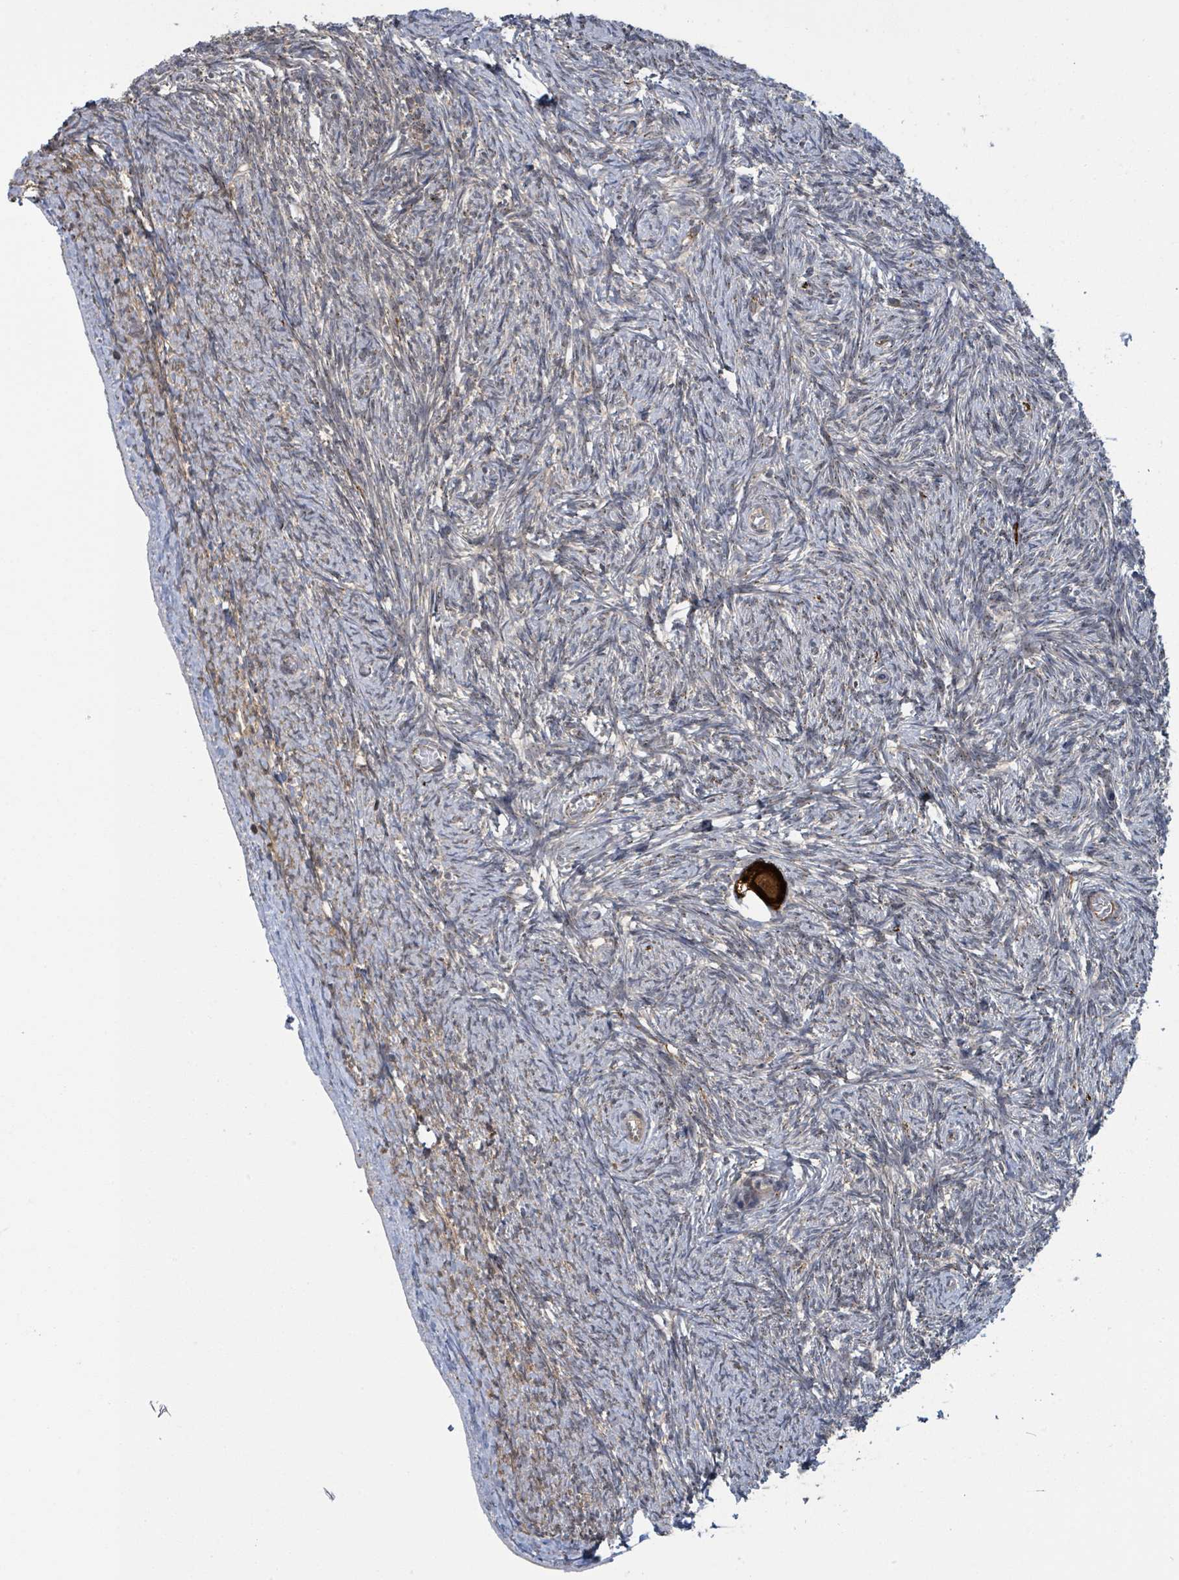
{"staining": {"intensity": "strong", "quantity": ">75%", "location": "cytoplasmic/membranous"}, "tissue": "ovary", "cell_type": "Follicle cells", "image_type": "normal", "snomed": [{"axis": "morphology", "description": "Normal tissue, NOS"}, {"axis": "topography", "description": "Ovary"}], "caption": "Immunohistochemical staining of normal human ovary exhibits strong cytoplasmic/membranous protein expression in approximately >75% of follicle cells.", "gene": "CCDC121", "patient": {"sex": "female", "age": 44}}